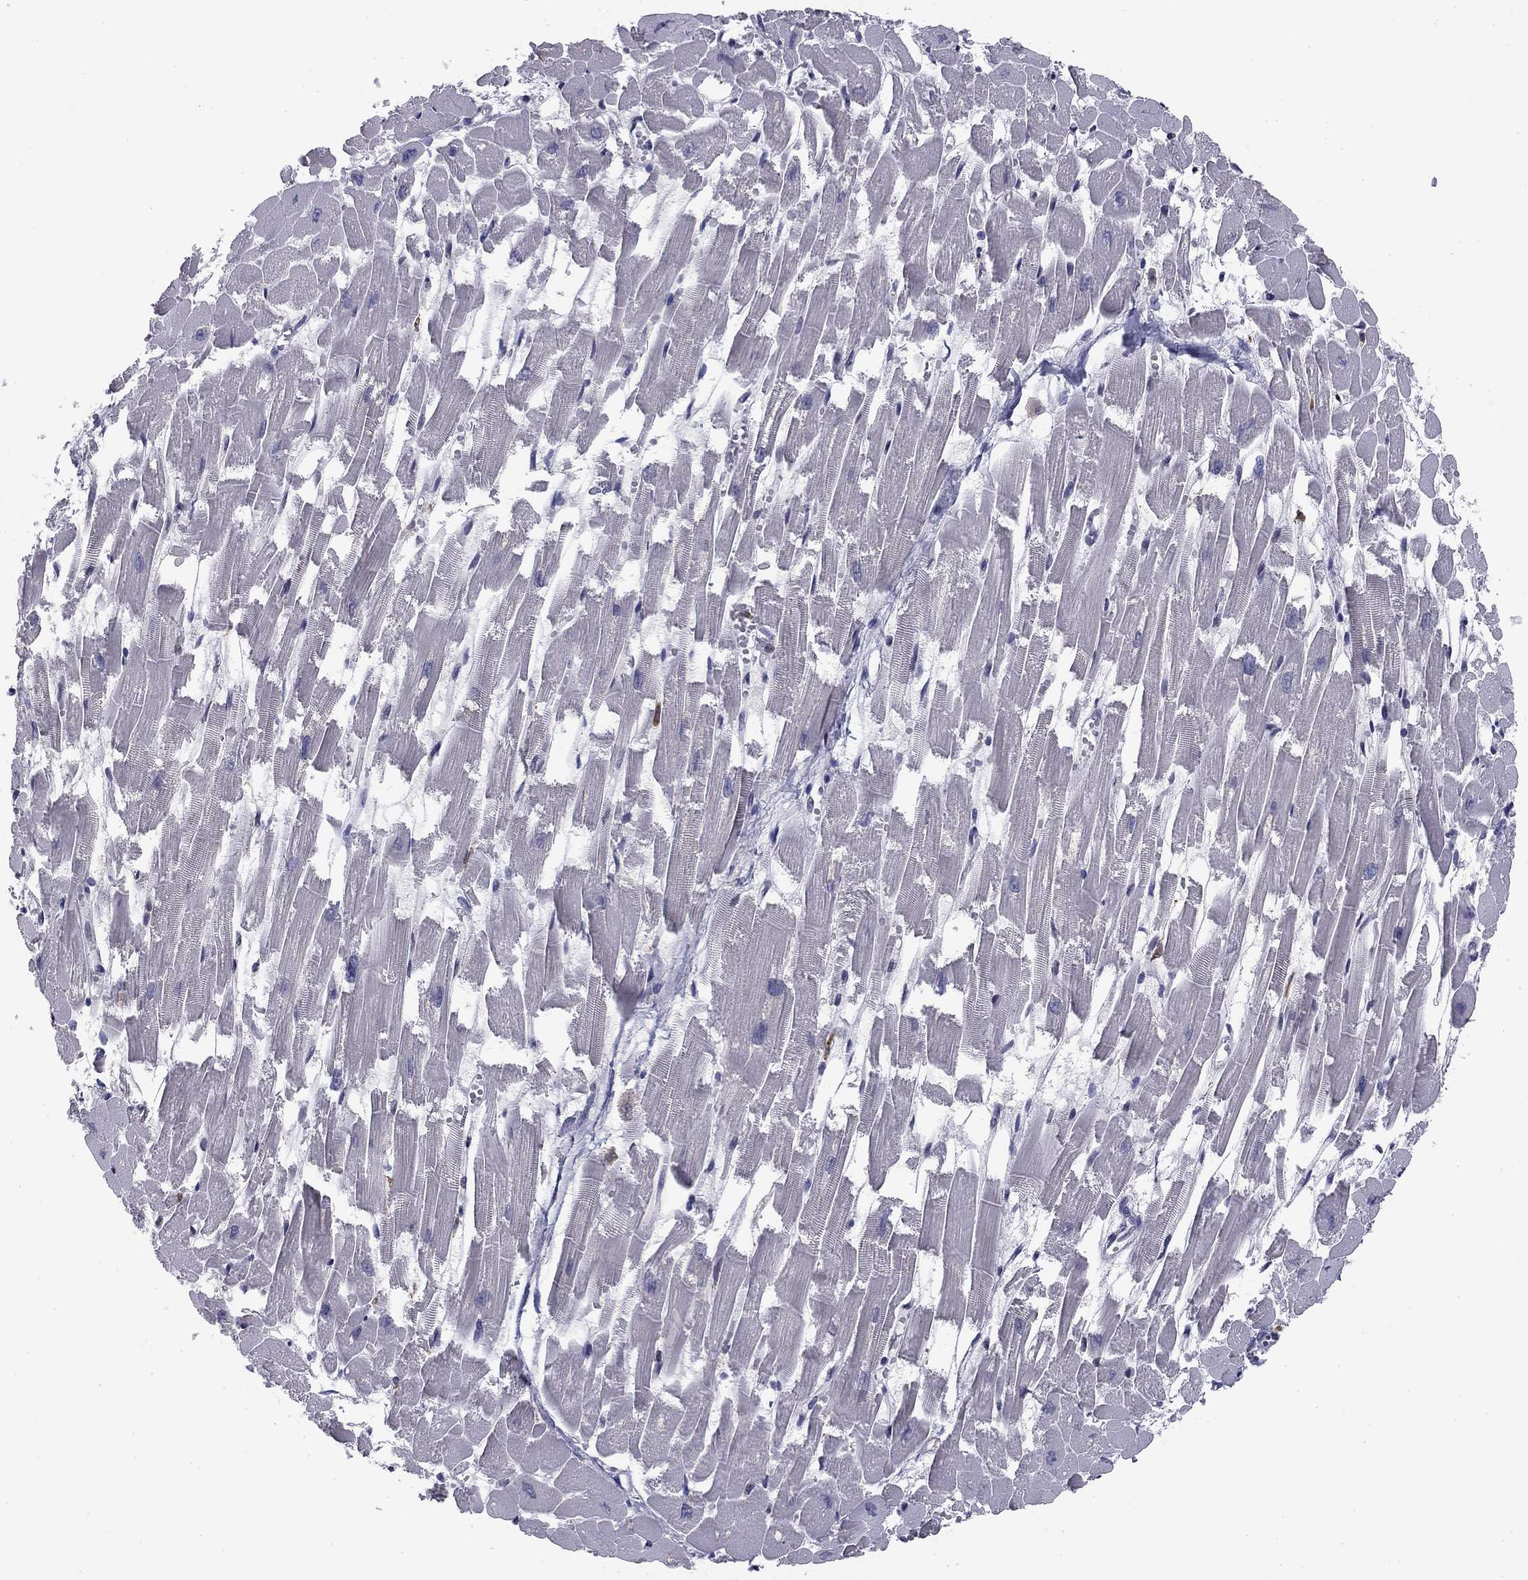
{"staining": {"intensity": "negative", "quantity": "none", "location": "none"}, "tissue": "heart muscle", "cell_type": "Cardiomyocytes", "image_type": "normal", "snomed": [{"axis": "morphology", "description": "Normal tissue, NOS"}, {"axis": "topography", "description": "Heart"}], "caption": "Cardiomyocytes show no significant protein positivity in unremarkable heart muscle.", "gene": "PLCB2", "patient": {"sex": "female", "age": 52}}